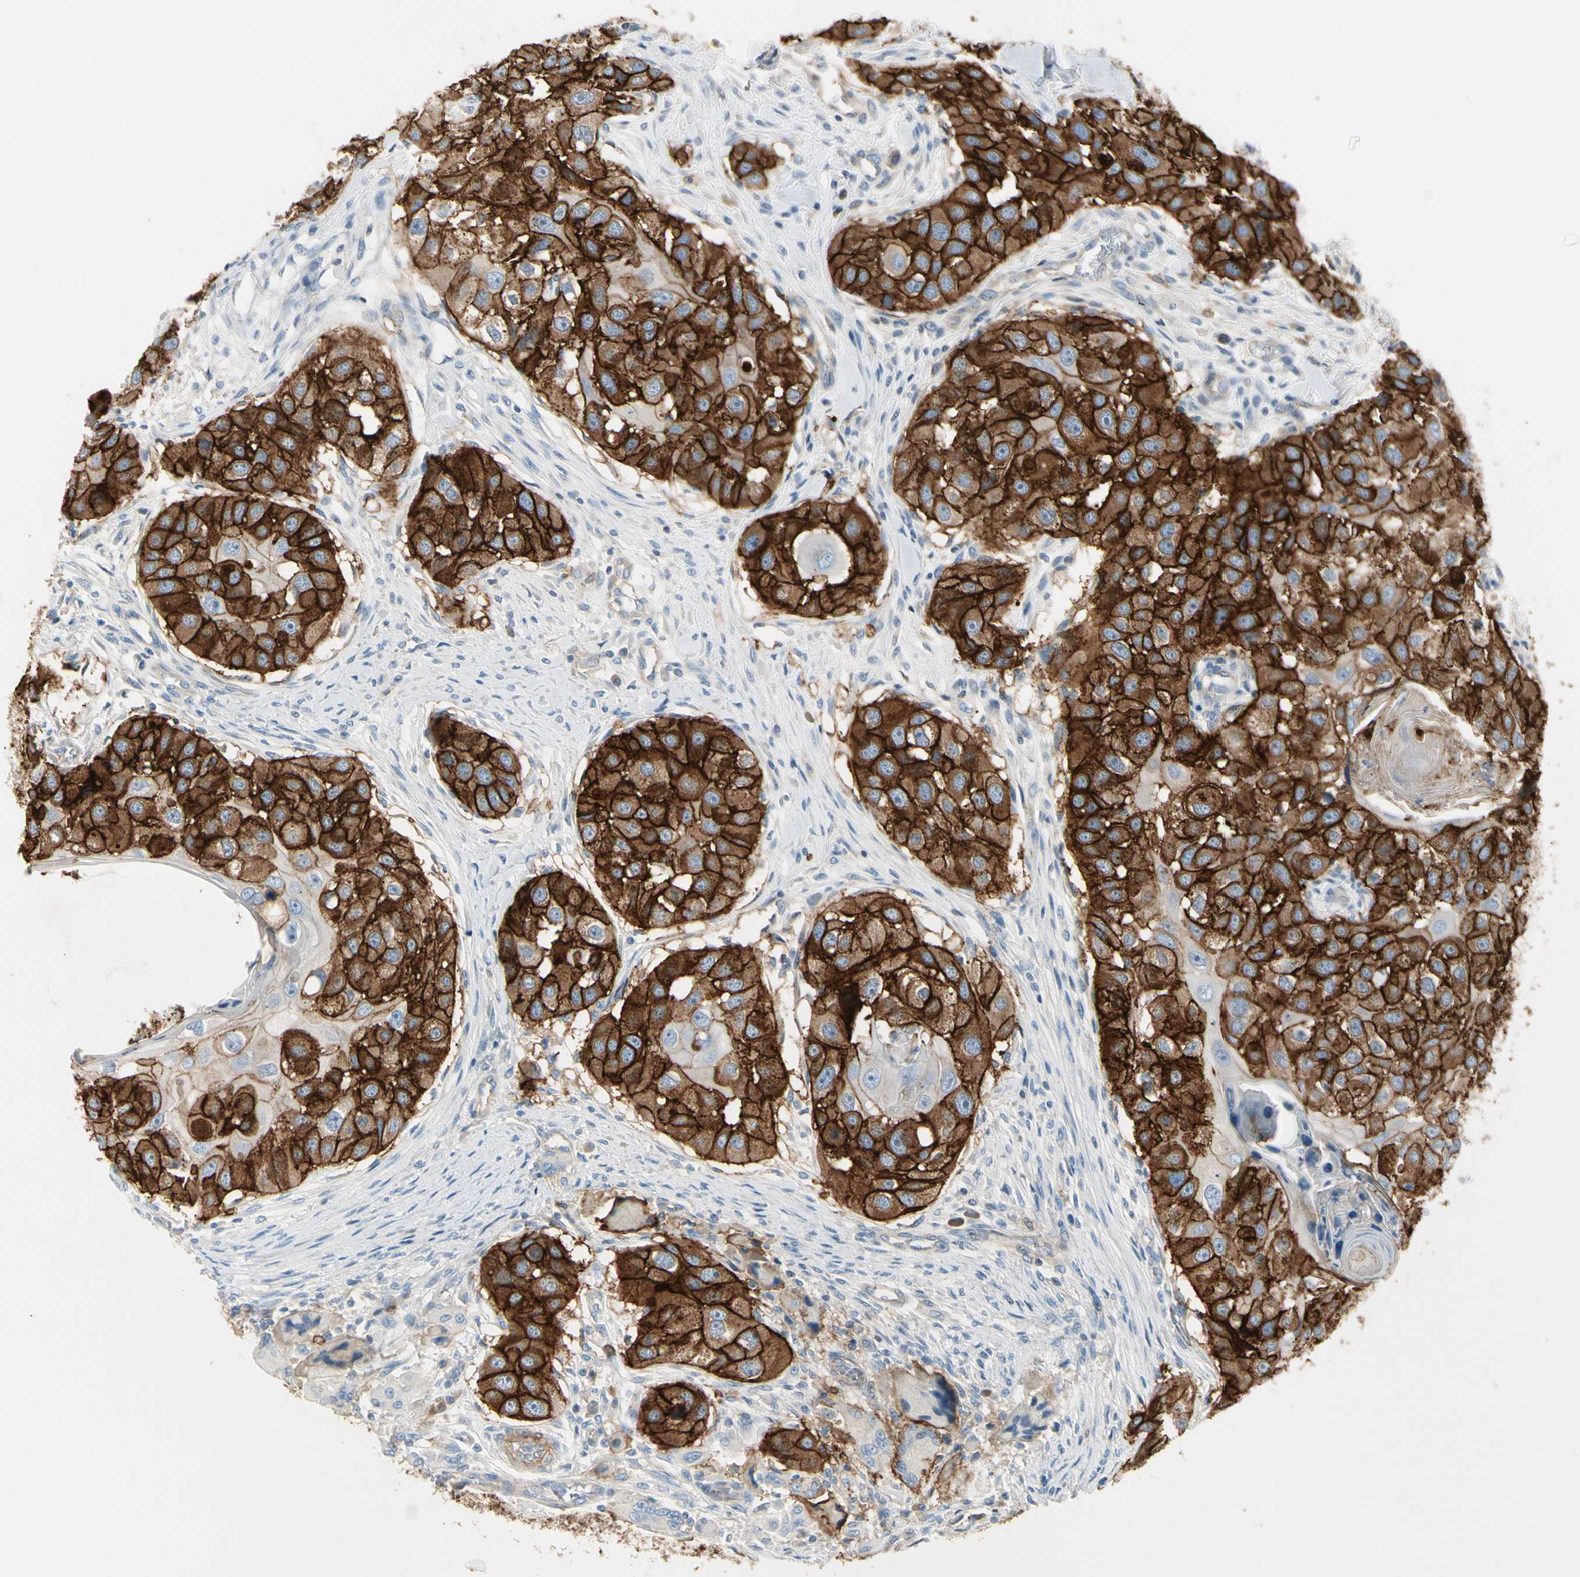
{"staining": {"intensity": "strong", "quantity": ">75%", "location": "cytoplasmic/membranous"}, "tissue": "head and neck cancer", "cell_type": "Tumor cells", "image_type": "cancer", "snomed": [{"axis": "morphology", "description": "Normal tissue, NOS"}, {"axis": "morphology", "description": "Squamous cell carcinoma, NOS"}, {"axis": "topography", "description": "Skeletal muscle"}, {"axis": "topography", "description": "Head-Neck"}], "caption": "DAB immunohistochemical staining of head and neck cancer shows strong cytoplasmic/membranous protein staining in approximately >75% of tumor cells. Nuclei are stained in blue.", "gene": "ITGA3", "patient": {"sex": "male", "age": 51}}